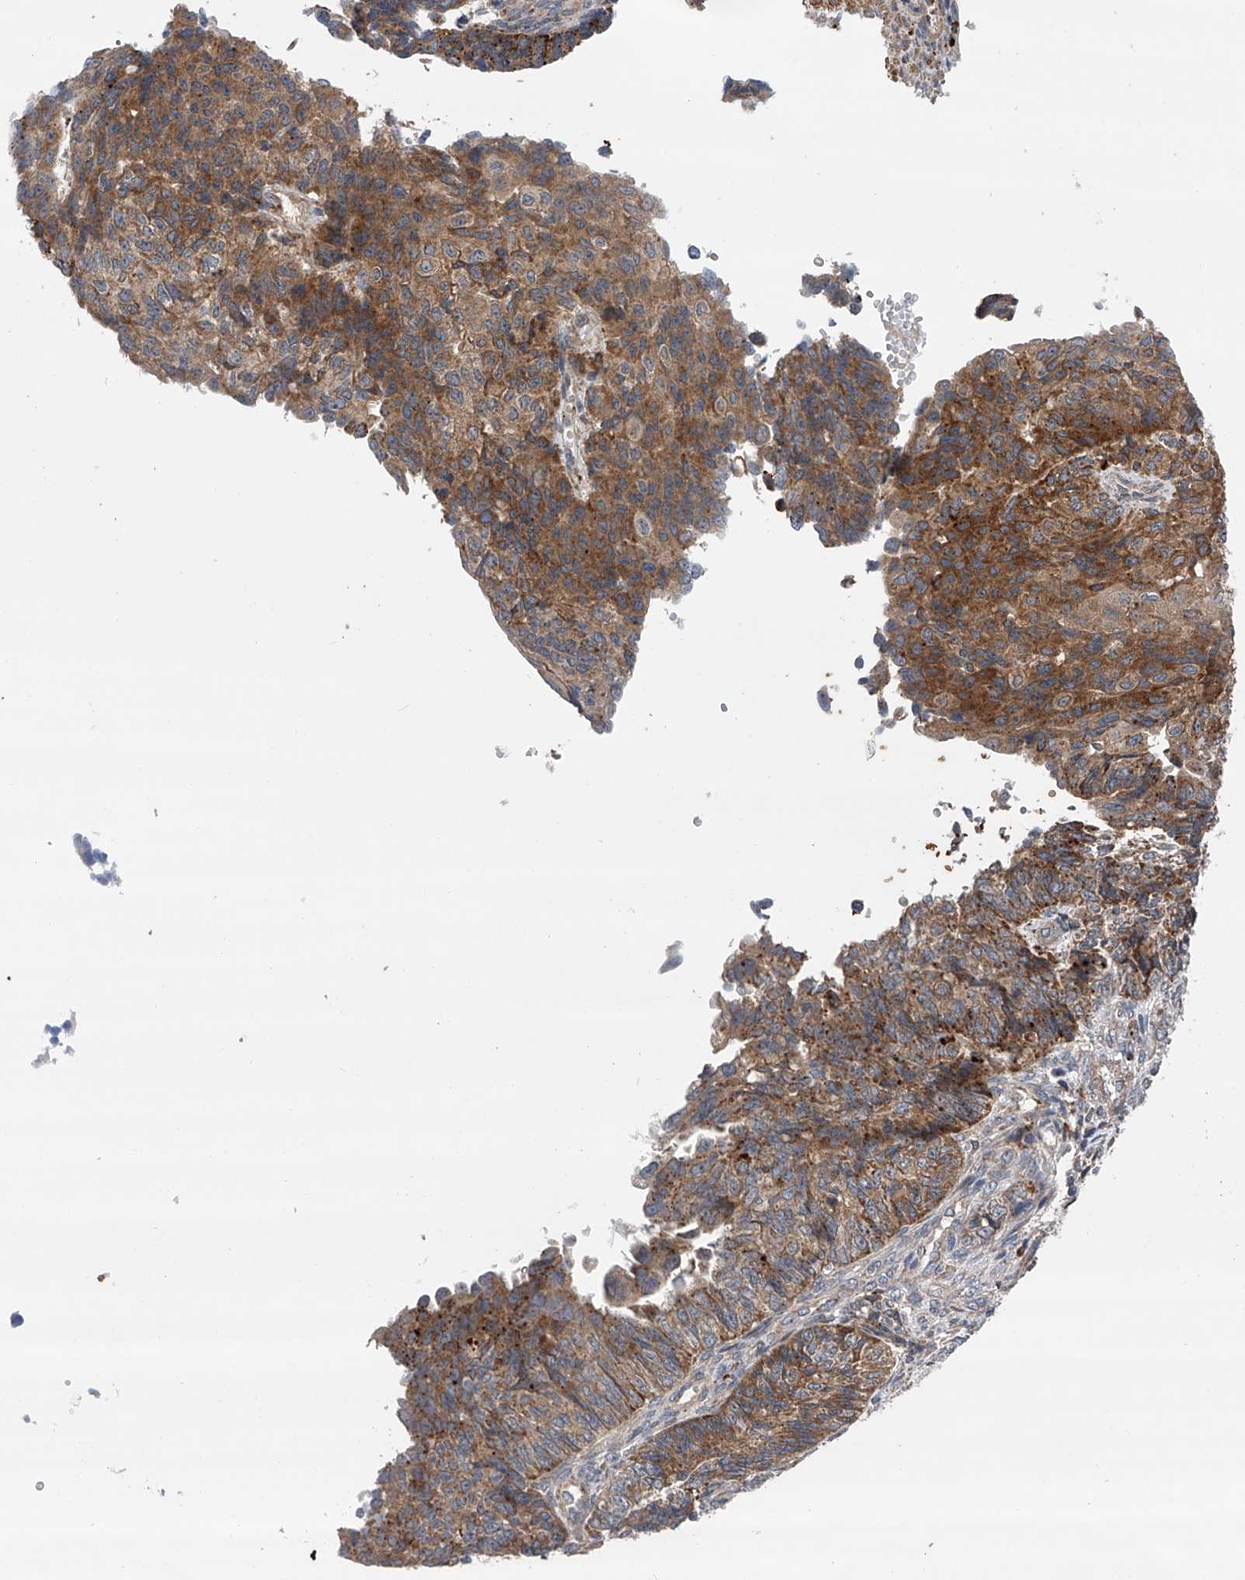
{"staining": {"intensity": "moderate", "quantity": ">75%", "location": "cytoplasmic/membranous"}, "tissue": "endometrial cancer", "cell_type": "Tumor cells", "image_type": "cancer", "snomed": [{"axis": "morphology", "description": "Adenocarcinoma, NOS"}, {"axis": "topography", "description": "Endometrium"}], "caption": "Protein analysis of adenocarcinoma (endometrial) tissue reveals moderate cytoplasmic/membranous staining in approximately >75% of tumor cells. The staining was performed using DAB to visualize the protein expression in brown, while the nuclei were stained in blue with hematoxylin (Magnification: 20x).", "gene": "SPOCK1", "patient": {"sex": "female", "age": 32}}